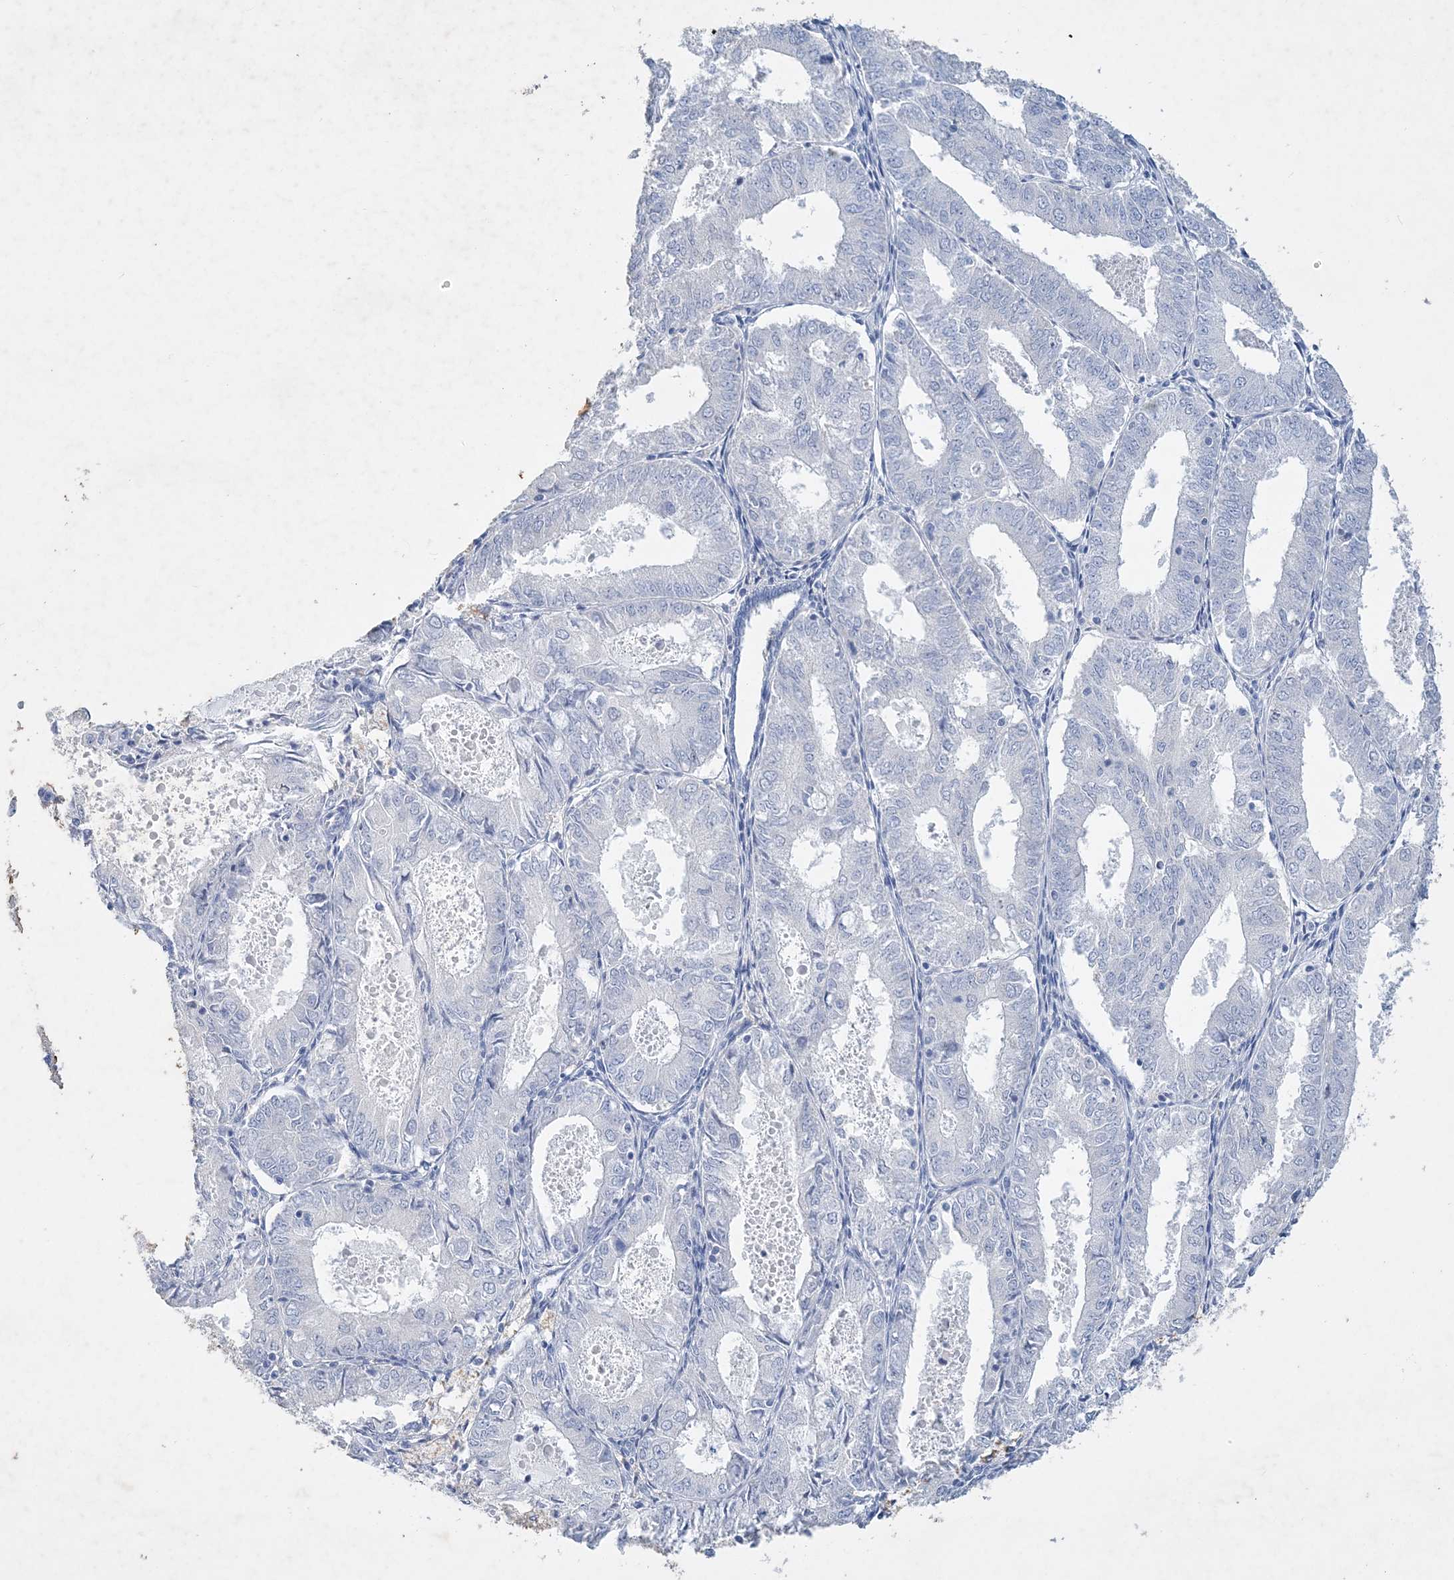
{"staining": {"intensity": "negative", "quantity": "none", "location": "none"}, "tissue": "endometrial cancer", "cell_type": "Tumor cells", "image_type": "cancer", "snomed": [{"axis": "morphology", "description": "Adenocarcinoma, NOS"}, {"axis": "topography", "description": "Endometrium"}], "caption": "DAB immunohistochemical staining of human endometrial cancer (adenocarcinoma) exhibits no significant expression in tumor cells.", "gene": "COPS8", "patient": {"sex": "female", "age": 57}}